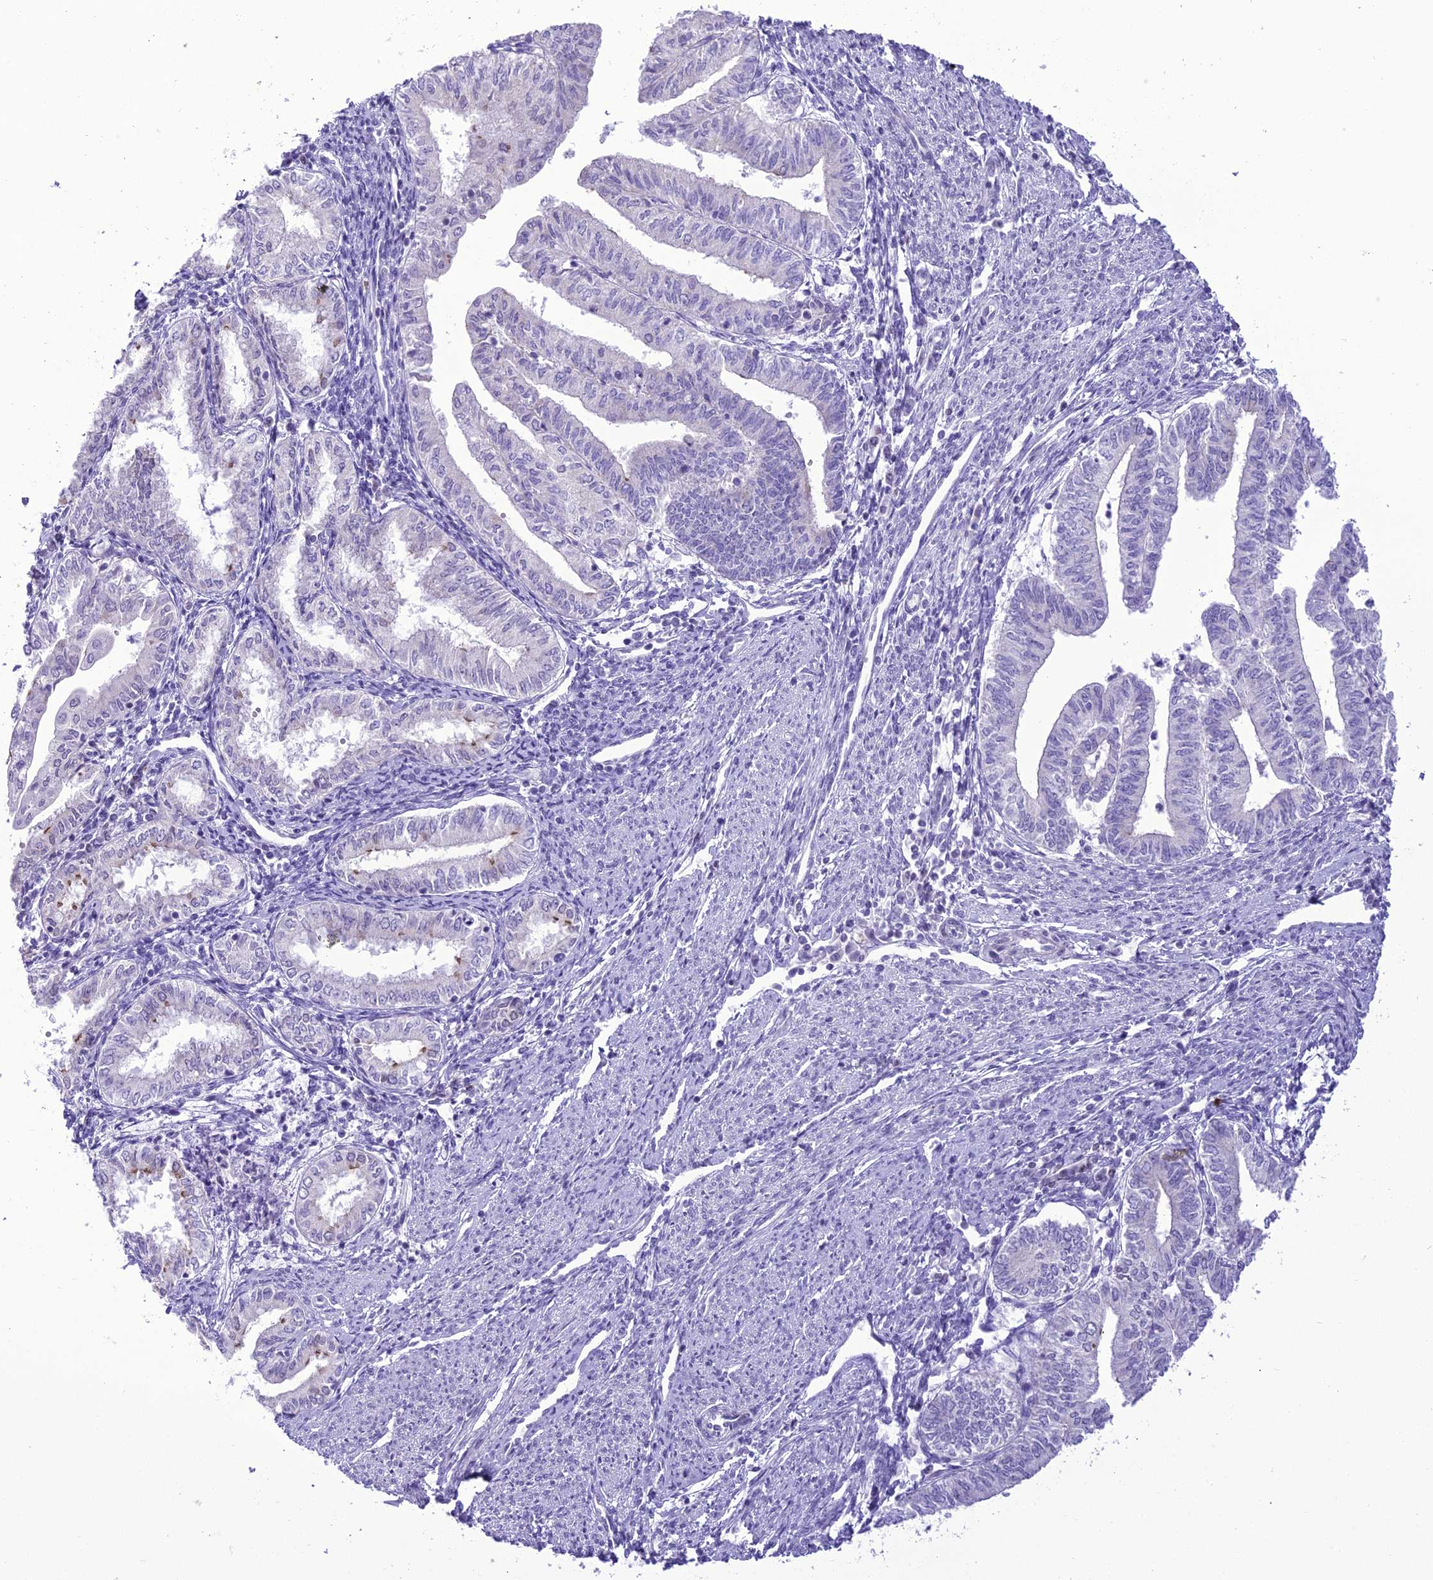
{"staining": {"intensity": "negative", "quantity": "none", "location": "none"}, "tissue": "endometrial cancer", "cell_type": "Tumor cells", "image_type": "cancer", "snomed": [{"axis": "morphology", "description": "Adenocarcinoma, NOS"}, {"axis": "topography", "description": "Endometrium"}], "caption": "Tumor cells show no significant protein positivity in endometrial adenocarcinoma.", "gene": "B9D2", "patient": {"sex": "female", "age": 66}}